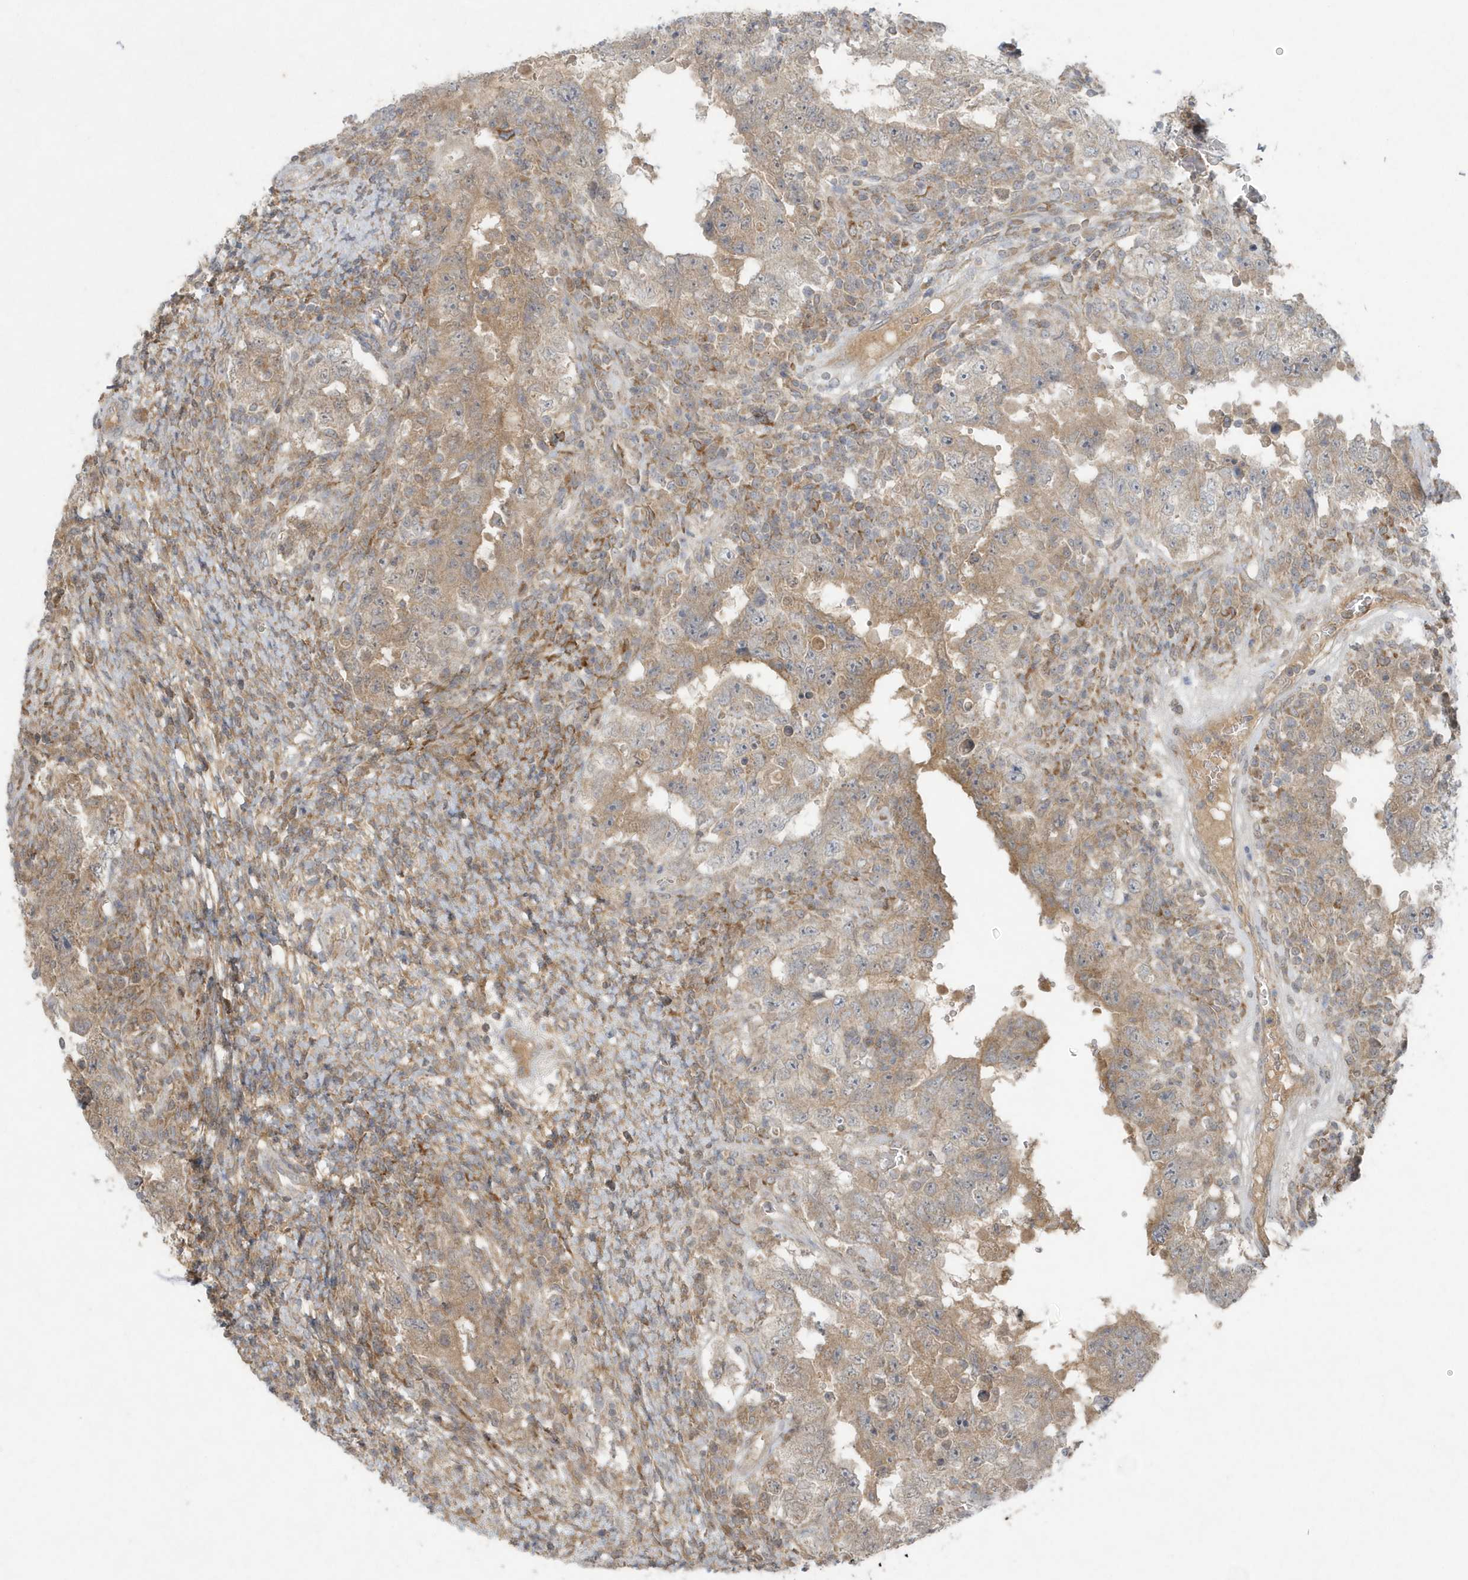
{"staining": {"intensity": "moderate", "quantity": "25%-75%", "location": "cytoplasmic/membranous"}, "tissue": "testis cancer", "cell_type": "Tumor cells", "image_type": "cancer", "snomed": [{"axis": "morphology", "description": "Carcinoma, Embryonal, NOS"}, {"axis": "topography", "description": "Testis"}], "caption": "Testis embryonal carcinoma tissue demonstrates moderate cytoplasmic/membranous expression in about 25%-75% of tumor cells (Stains: DAB in brown, nuclei in blue, Microscopy: brightfield microscopy at high magnification).", "gene": "C1RL", "patient": {"sex": "male", "age": 26}}